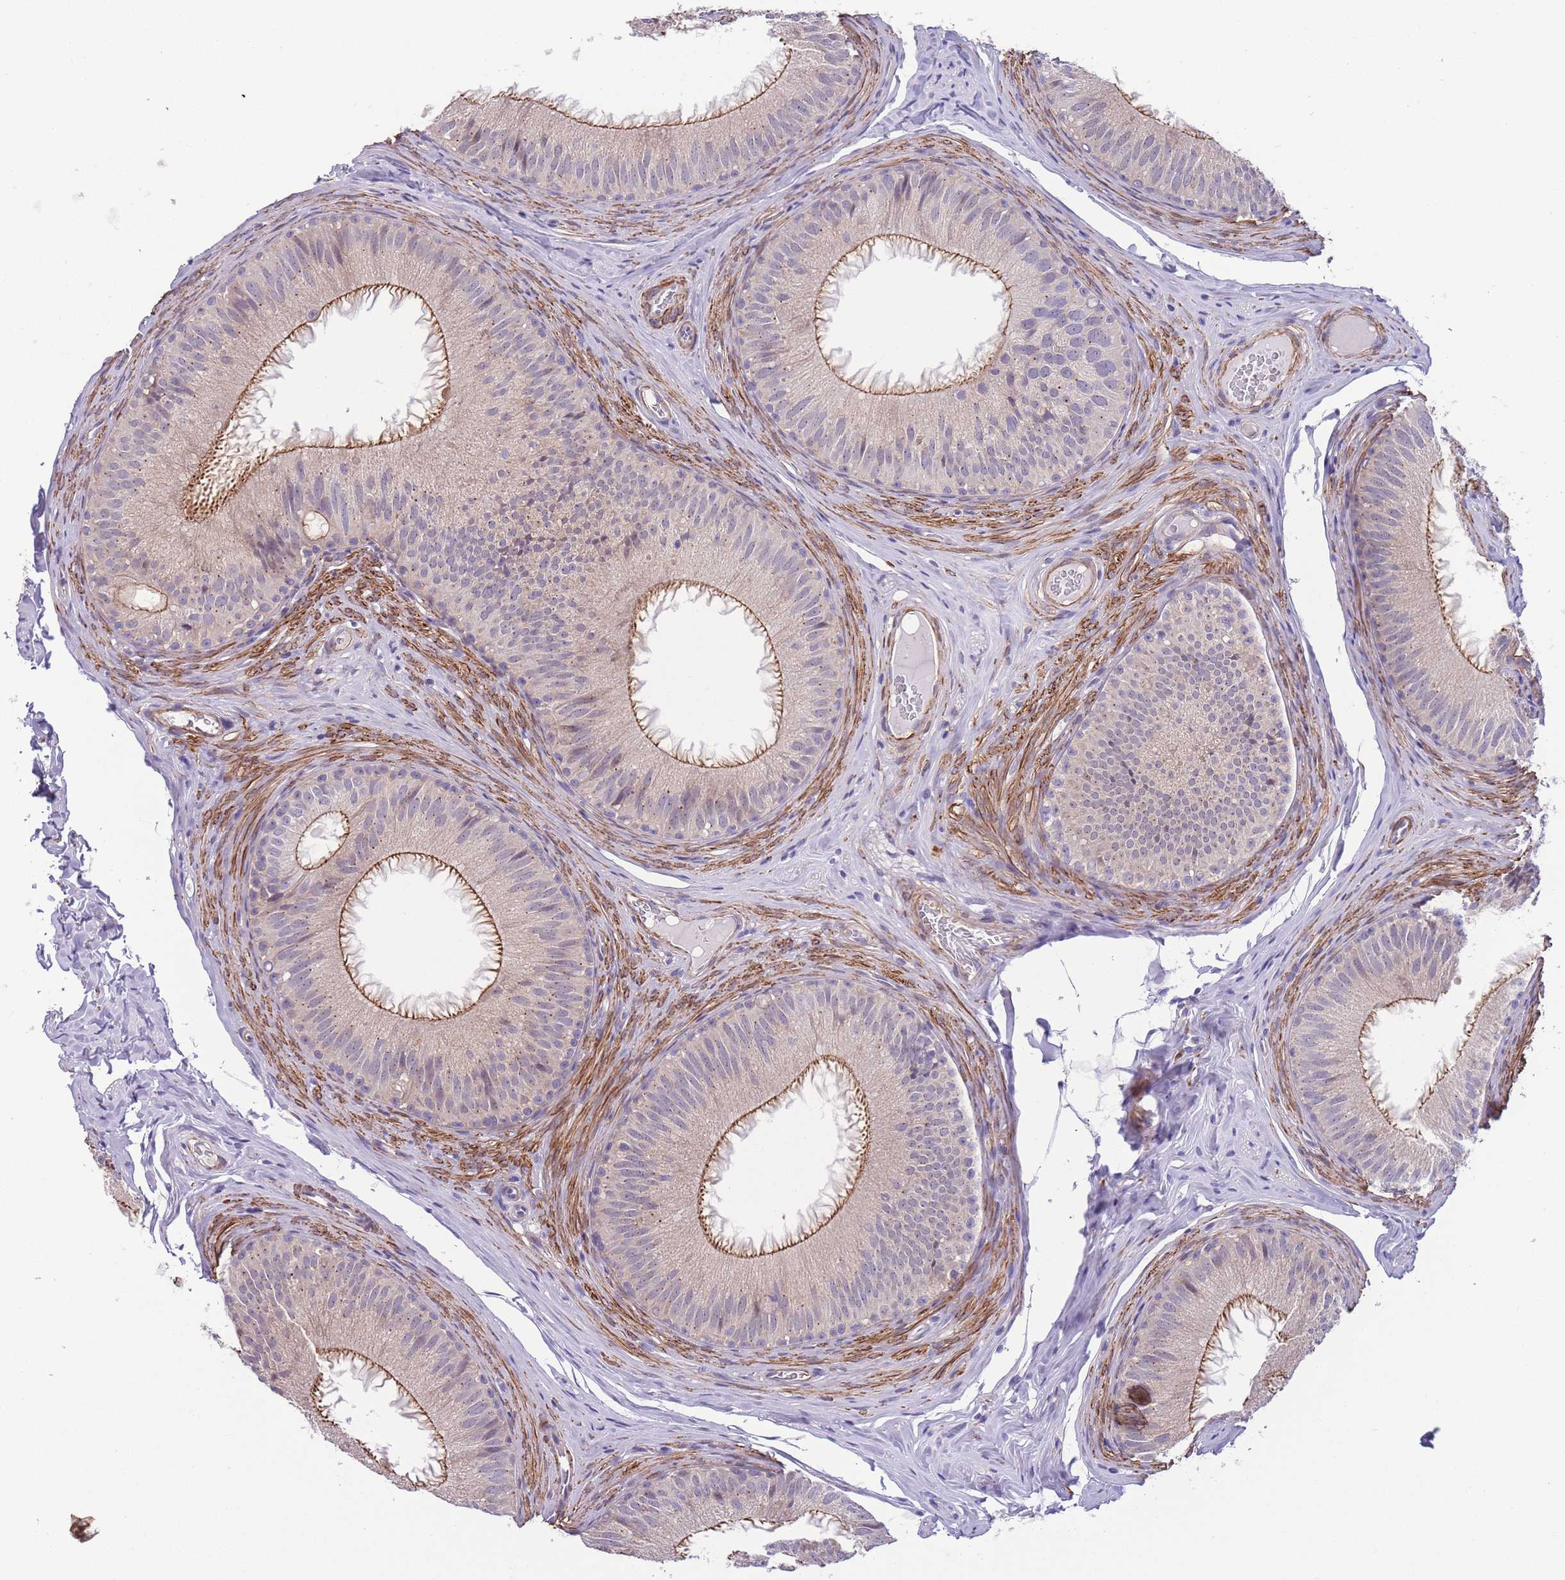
{"staining": {"intensity": "moderate", "quantity": "25%-75%", "location": "cytoplasmic/membranous"}, "tissue": "epididymis", "cell_type": "Glandular cells", "image_type": "normal", "snomed": [{"axis": "morphology", "description": "Normal tissue, NOS"}, {"axis": "topography", "description": "Epididymis"}], "caption": "A medium amount of moderate cytoplasmic/membranous positivity is present in approximately 25%-75% of glandular cells in unremarkable epididymis.", "gene": "FAM124A", "patient": {"sex": "male", "age": 34}}